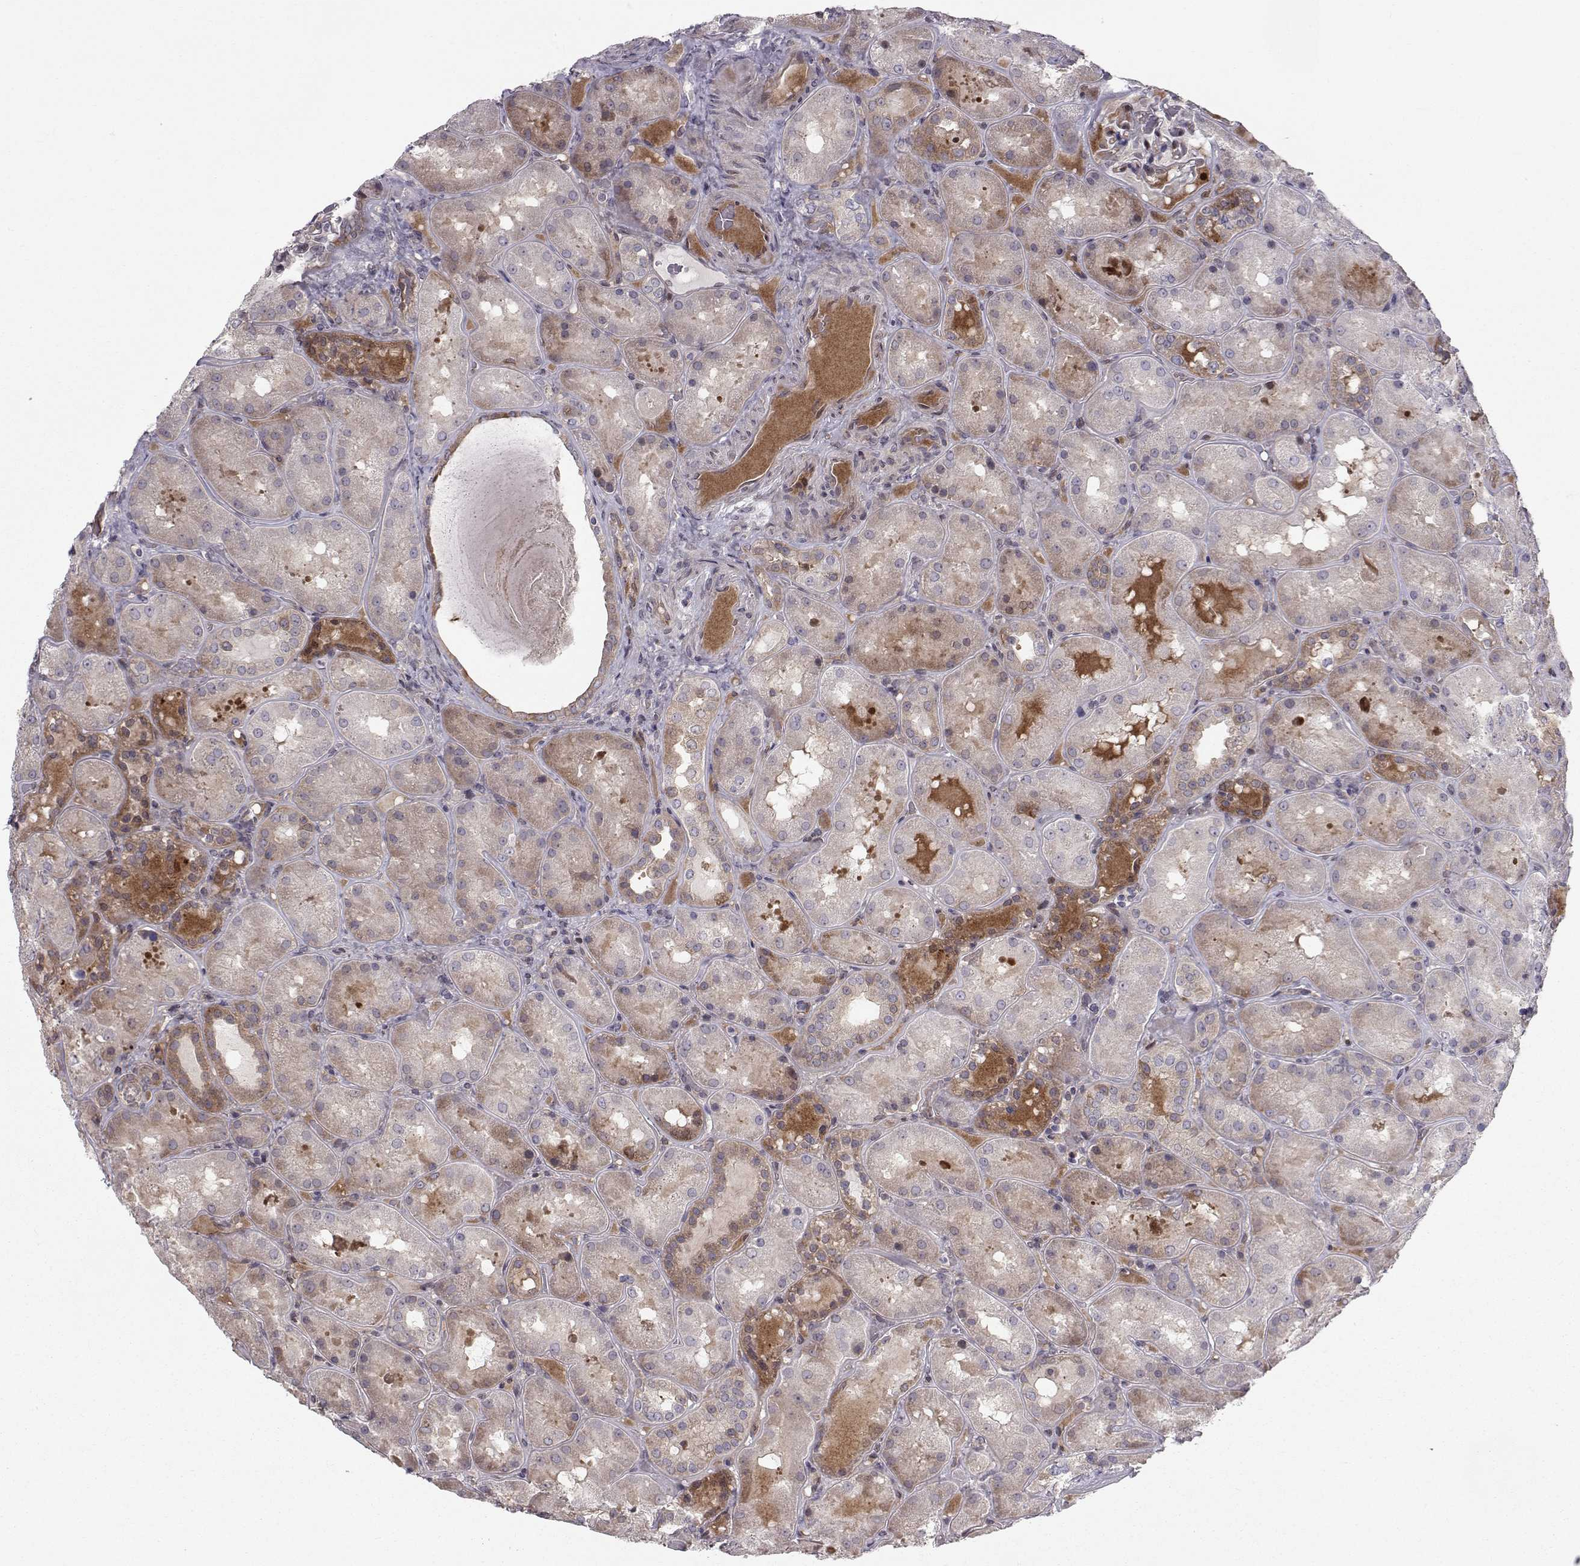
{"staining": {"intensity": "negative", "quantity": "none", "location": "none"}, "tissue": "kidney", "cell_type": "Cells in glomeruli", "image_type": "normal", "snomed": [{"axis": "morphology", "description": "Normal tissue, NOS"}, {"axis": "topography", "description": "Kidney"}], "caption": "IHC of normal kidney shows no positivity in cells in glomeruli.", "gene": "HSP90AB1", "patient": {"sex": "male", "age": 73}}